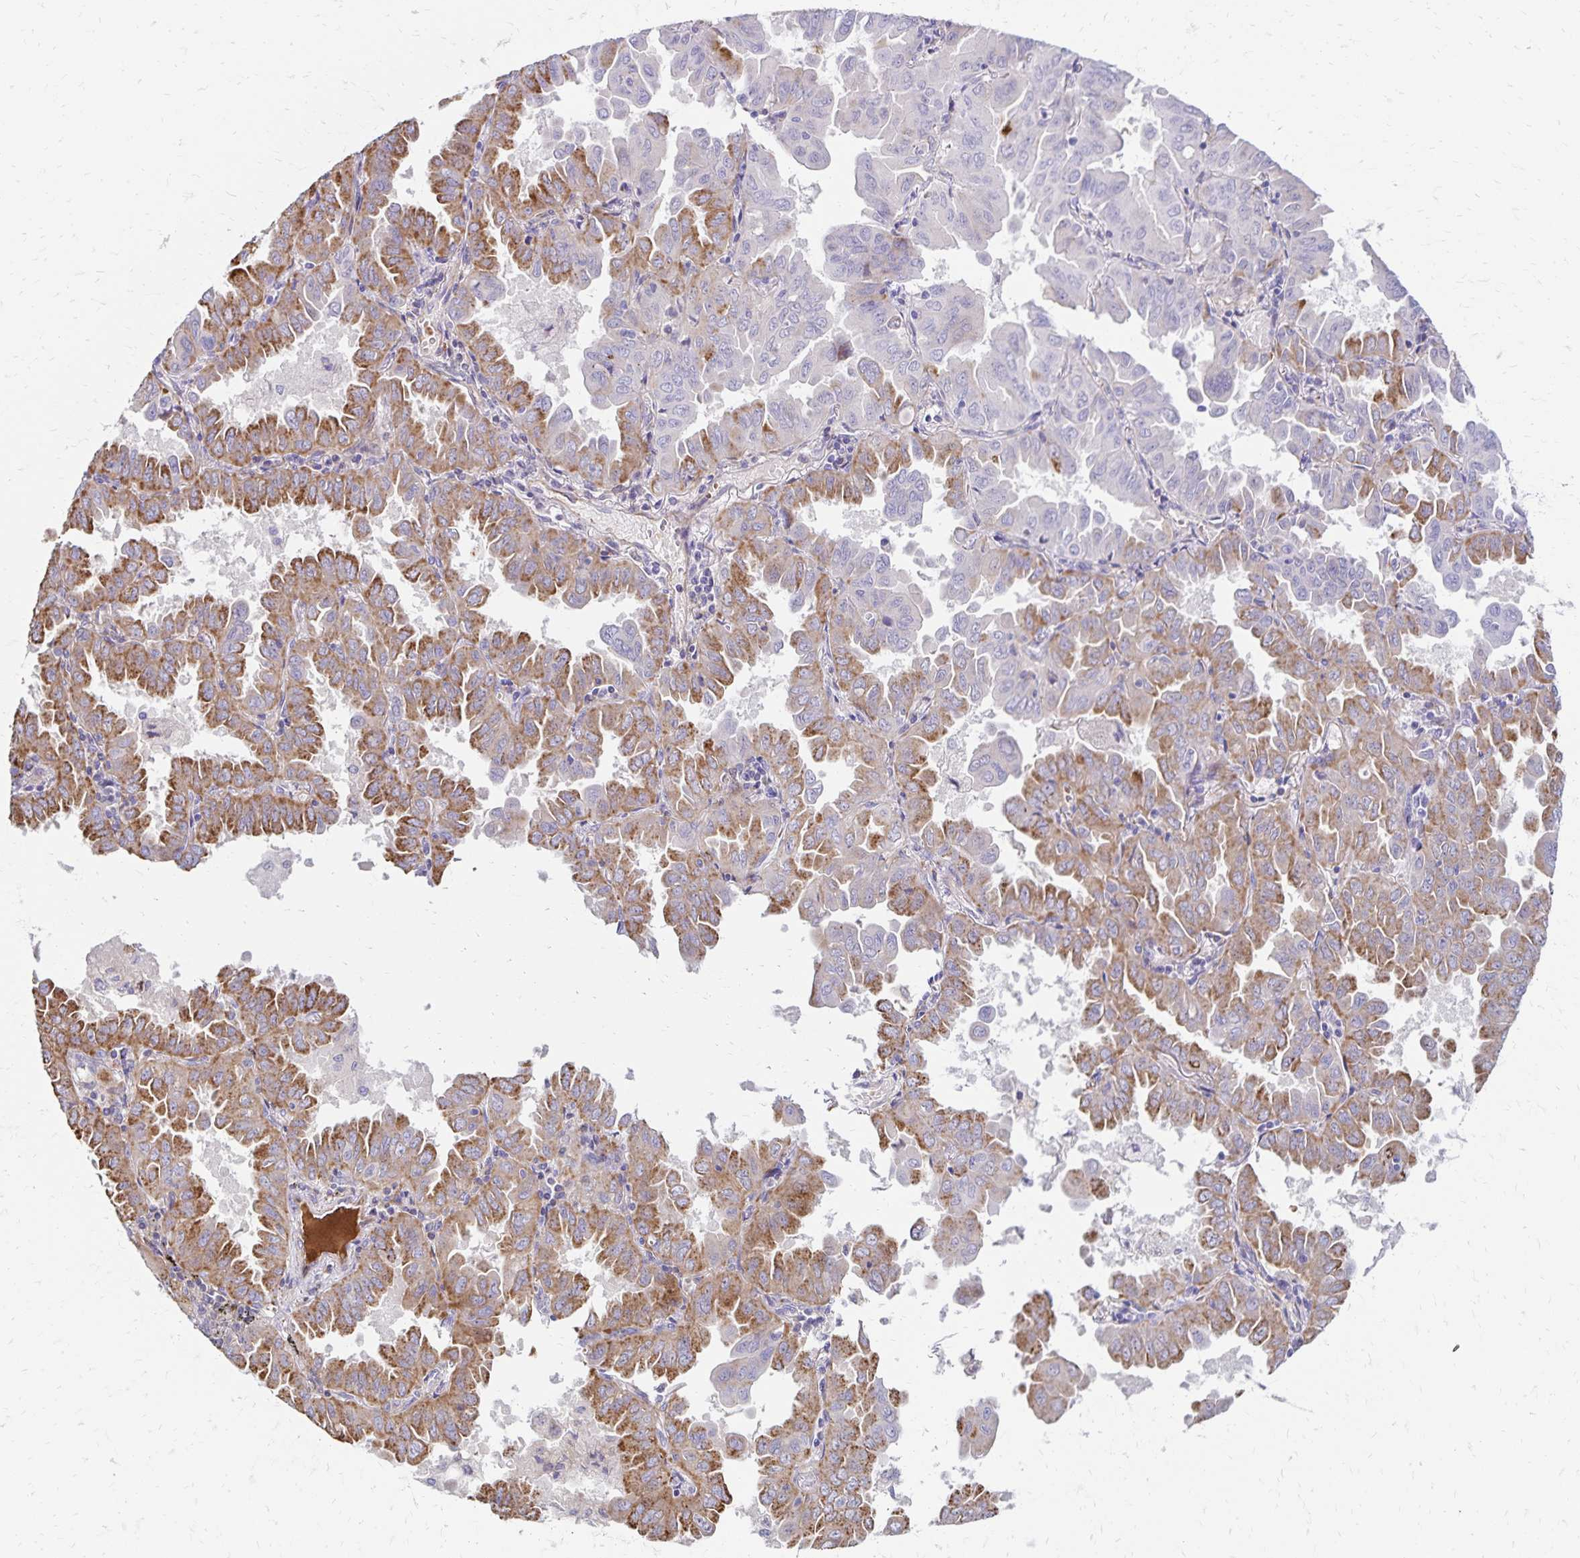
{"staining": {"intensity": "moderate", "quantity": "25%-75%", "location": "cytoplasmic/membranous"}, "tissue": "lung cancer", "cell_type": "Tumor cells", "image_type": "cancer", "snomed": [{"axis": "morphology", "description": "Adenocarcinoma, NOS"}, {"axis": "topography", "description": "Lung"}], "caption": "IHC (DAB) staining of human lung adenocarcinoma shows moderate cytoplasmic/membranous protein positivity in approximately 25%-75% of tumor cells.", "gene": "NECAP1", "patient": {"sex": "male", "age": 64}}